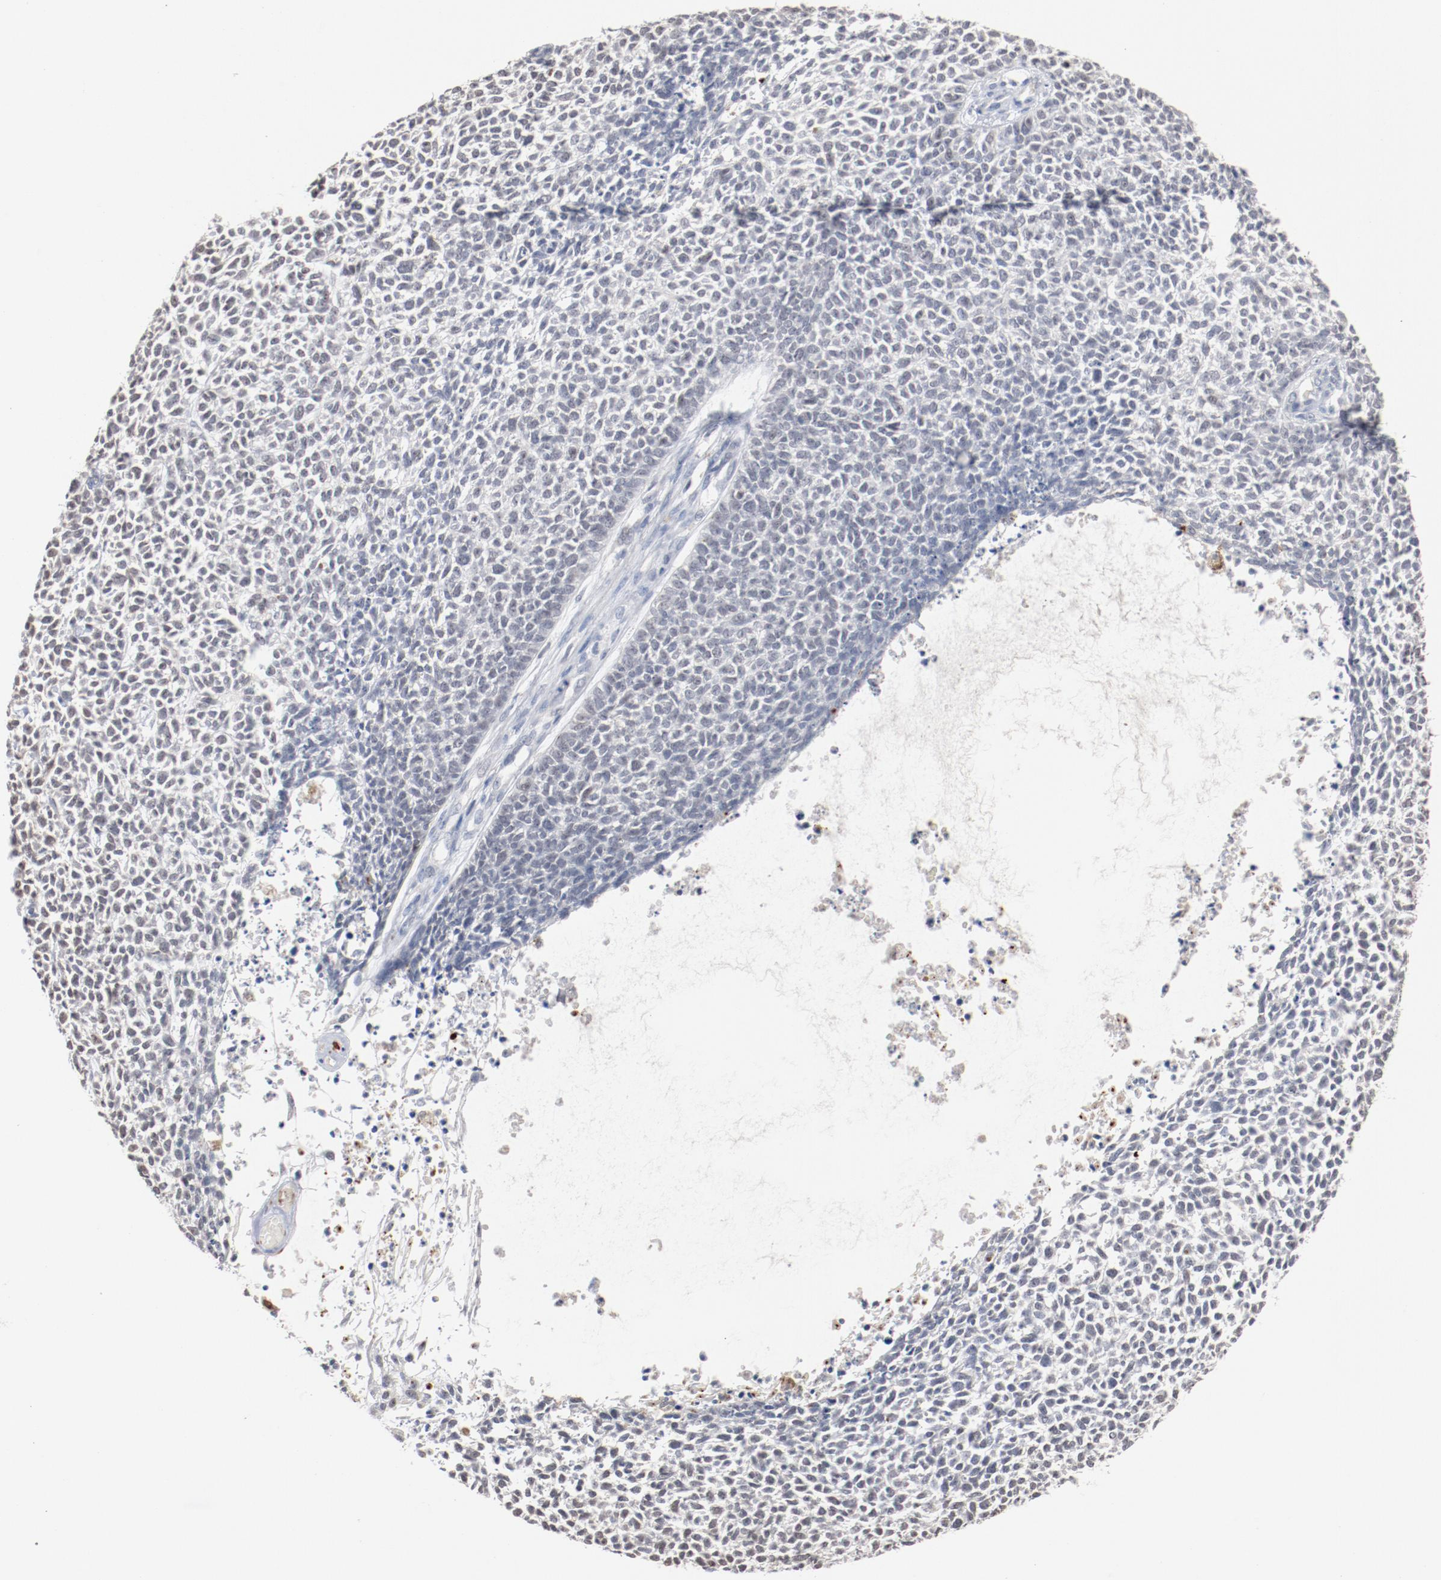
{"staining": {"intensity": "negative", "quantity": "none", "location": "none"}, "tissue": "skin cancer", "cell_type": "Tumor cells", "image_type": "cancer", "snomed": [{"axis": "morphology", "description": "Basal cell carcinoma"}, {"axis": "topography", "description": "Skin"}], "caption": "The photomicrograph exhibits no significant staining in tumor cells of basal cell carcinoma (skin). The staining is performed using DAB brown chromogen with nuclei counter-stained in using hematoxylin.", "gene": "ERICH1", "patient": {"sex": "female", "age": 84}}